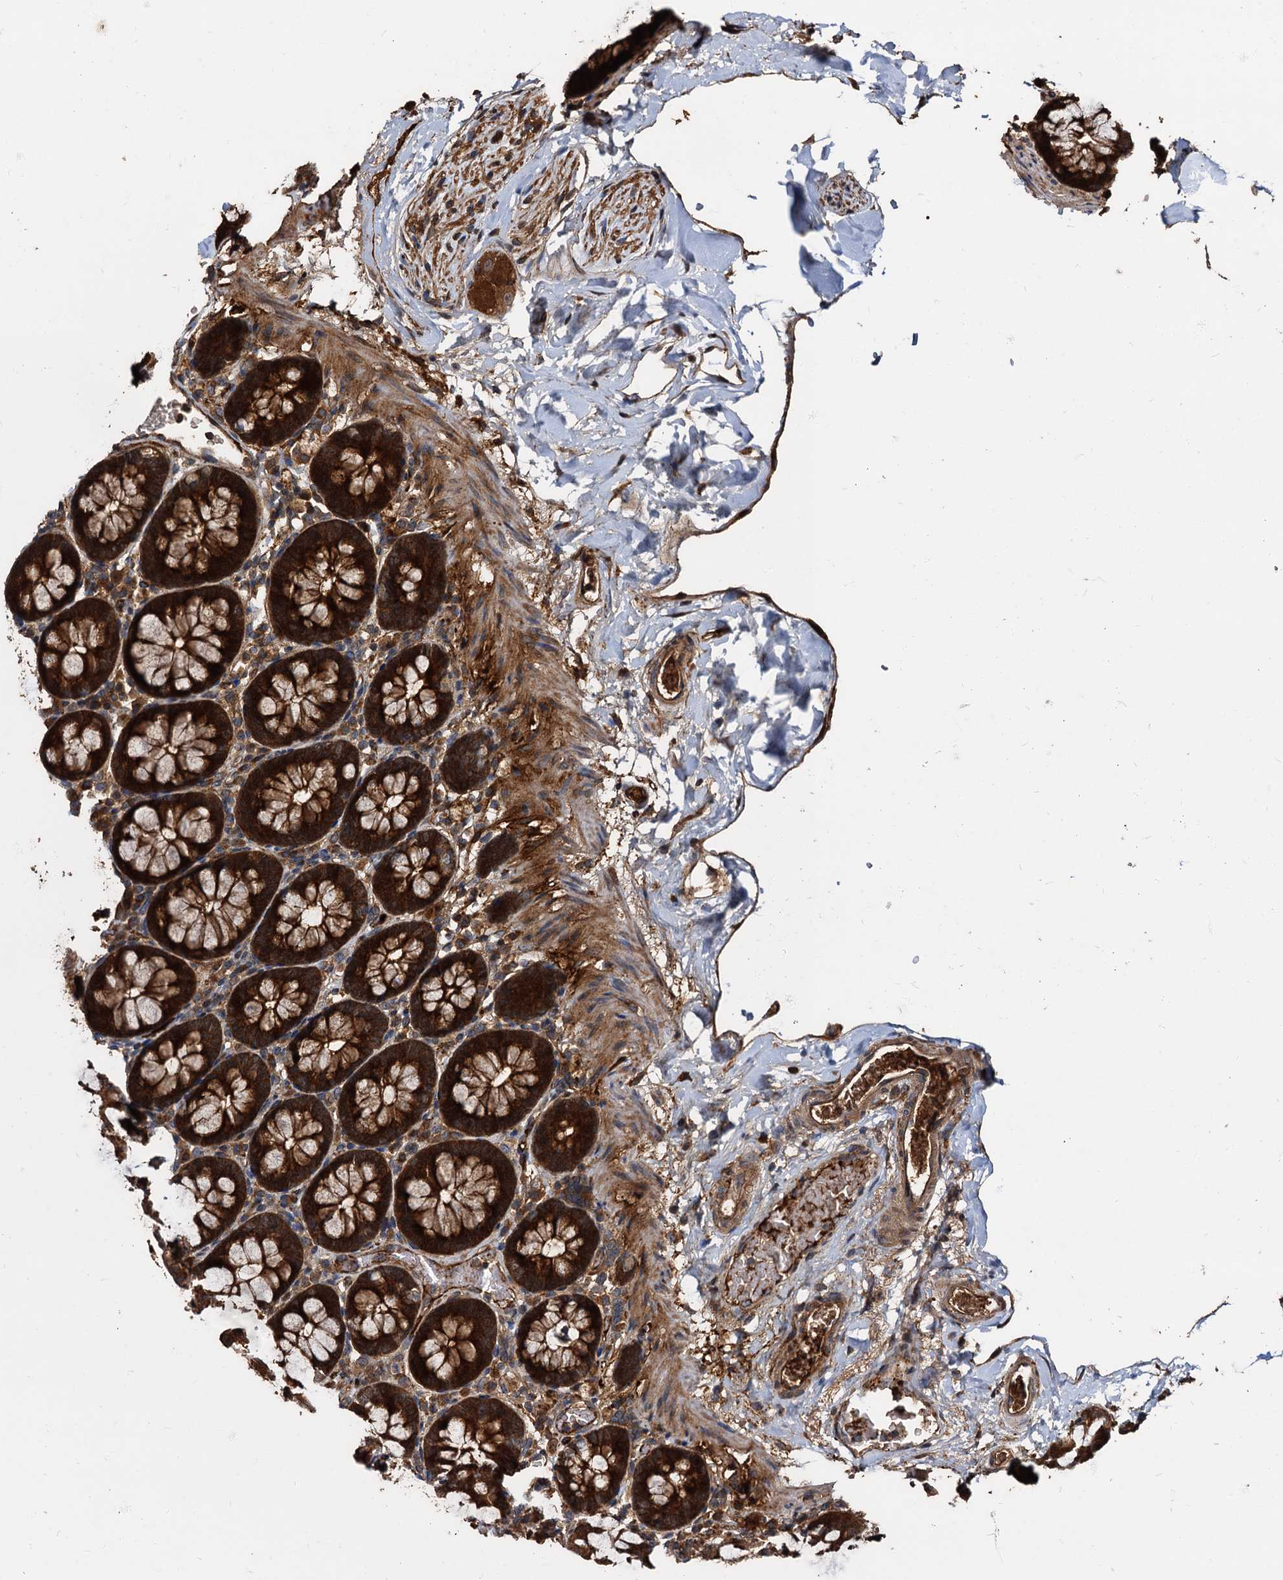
{"staining": {"intensity": "strong", "quantity": ">75%", "location": "cytoplasmic/membranous"}, "tissue": "colon", "cell_type": "Endothelial cells", "image_type": "normal", "snomed": [{"axis": "morphology", "description": "Normal tissue, NOS"}, {"axis": "topography", "description": "Colon"}], "caption": "Colon stained with DAB immunohistochemistry displays high levels of strong cytoplasmic/membranous staining in about >75% of endothelial cells.", "gene": "PEX5", "patient": {"sex": "male", "age": 75}}